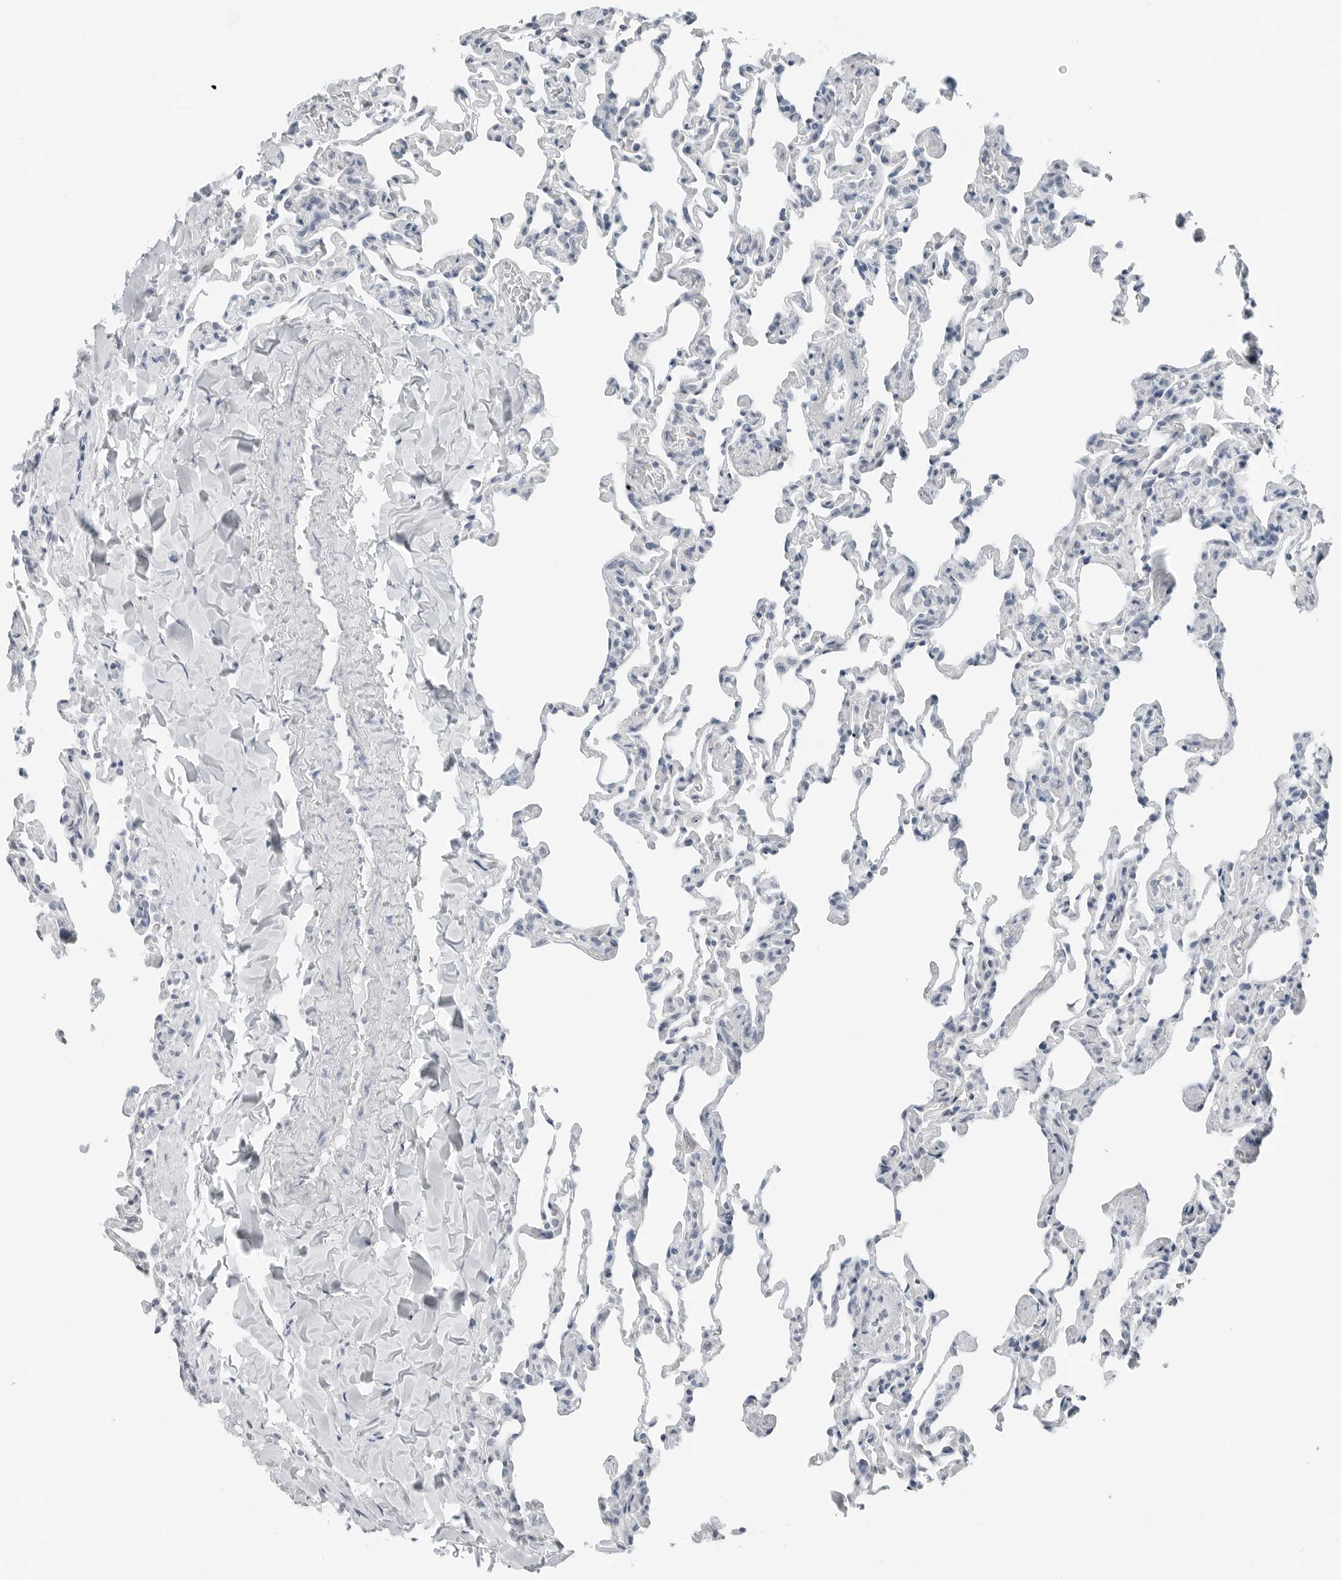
{"staining": {"intensity": "negative", "quantity": "none", "location": "none"}, "tissue": "lung", "cell_type": "Alveolar cells", "image_type": "normal", "snomed": [{"axis": "morphology", "description": "Normal tissue, NOS"}, {"axis": "topography", "description": "Lung"}], "caption": "Immunohistochemistry photomicrograph of benign lung stained for a protein (brown), which reveals no expression in alveolar cells.", "gene": "XIRP1", "patient": {"sex": "male", "age": 20}}